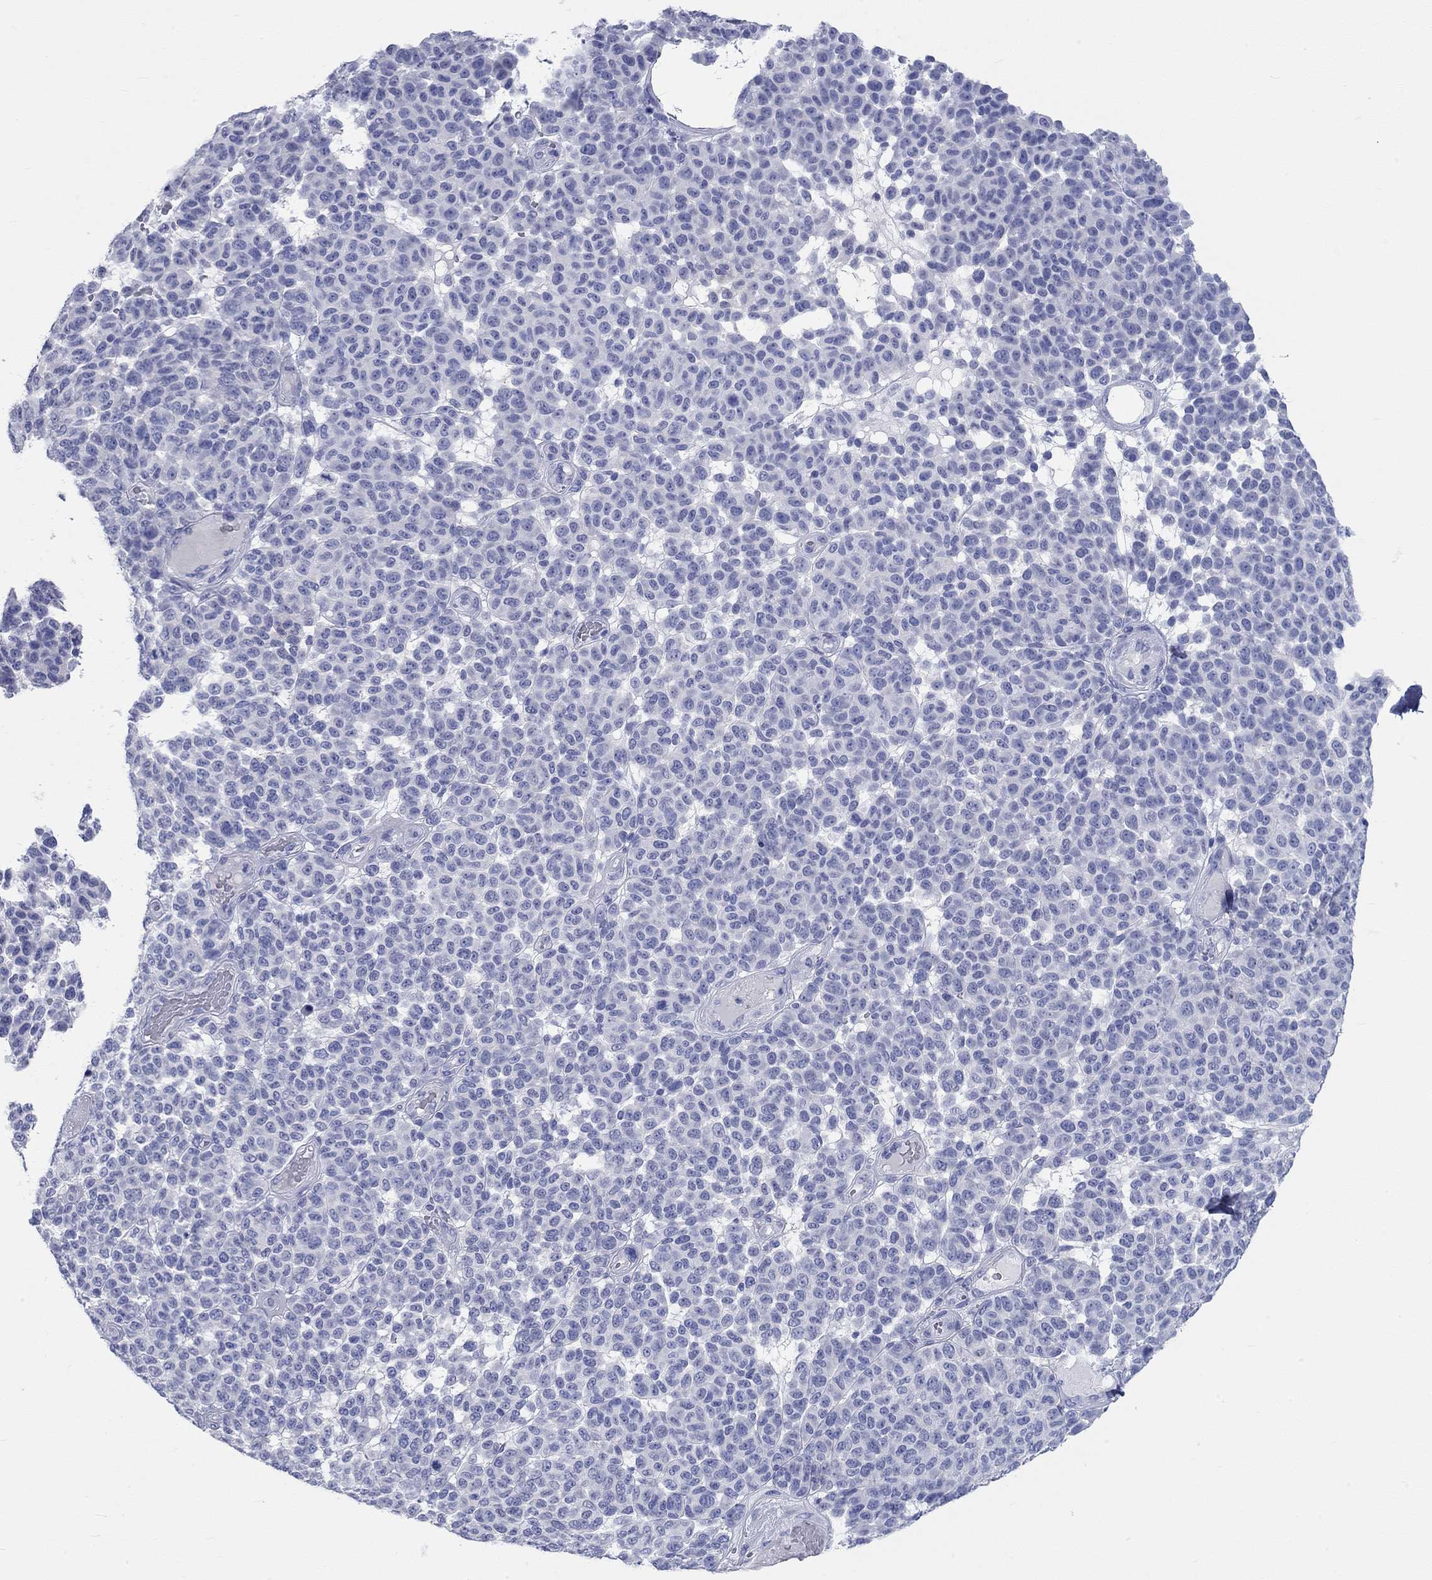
{"staining": {"intensity": "negative", "quantity": "none", "location": "none"}, "tissue": "melanoma", "cell_type": "Tumor cells", "image_type": "cancer", "snomed": [{"axis": "morphology", "description": "Malignant melanoma, NOS"}, {"axis": "topography", "description": "Skin"}], "caption": "This photomicrograph is of malignant melanoma stained with IHC to label a protein in brown with the nuclei are counter-stained blue. There is no positivity in tumor cells.", "gene": "SPATA9", "patient": {"sex": "male", "age": 59}}